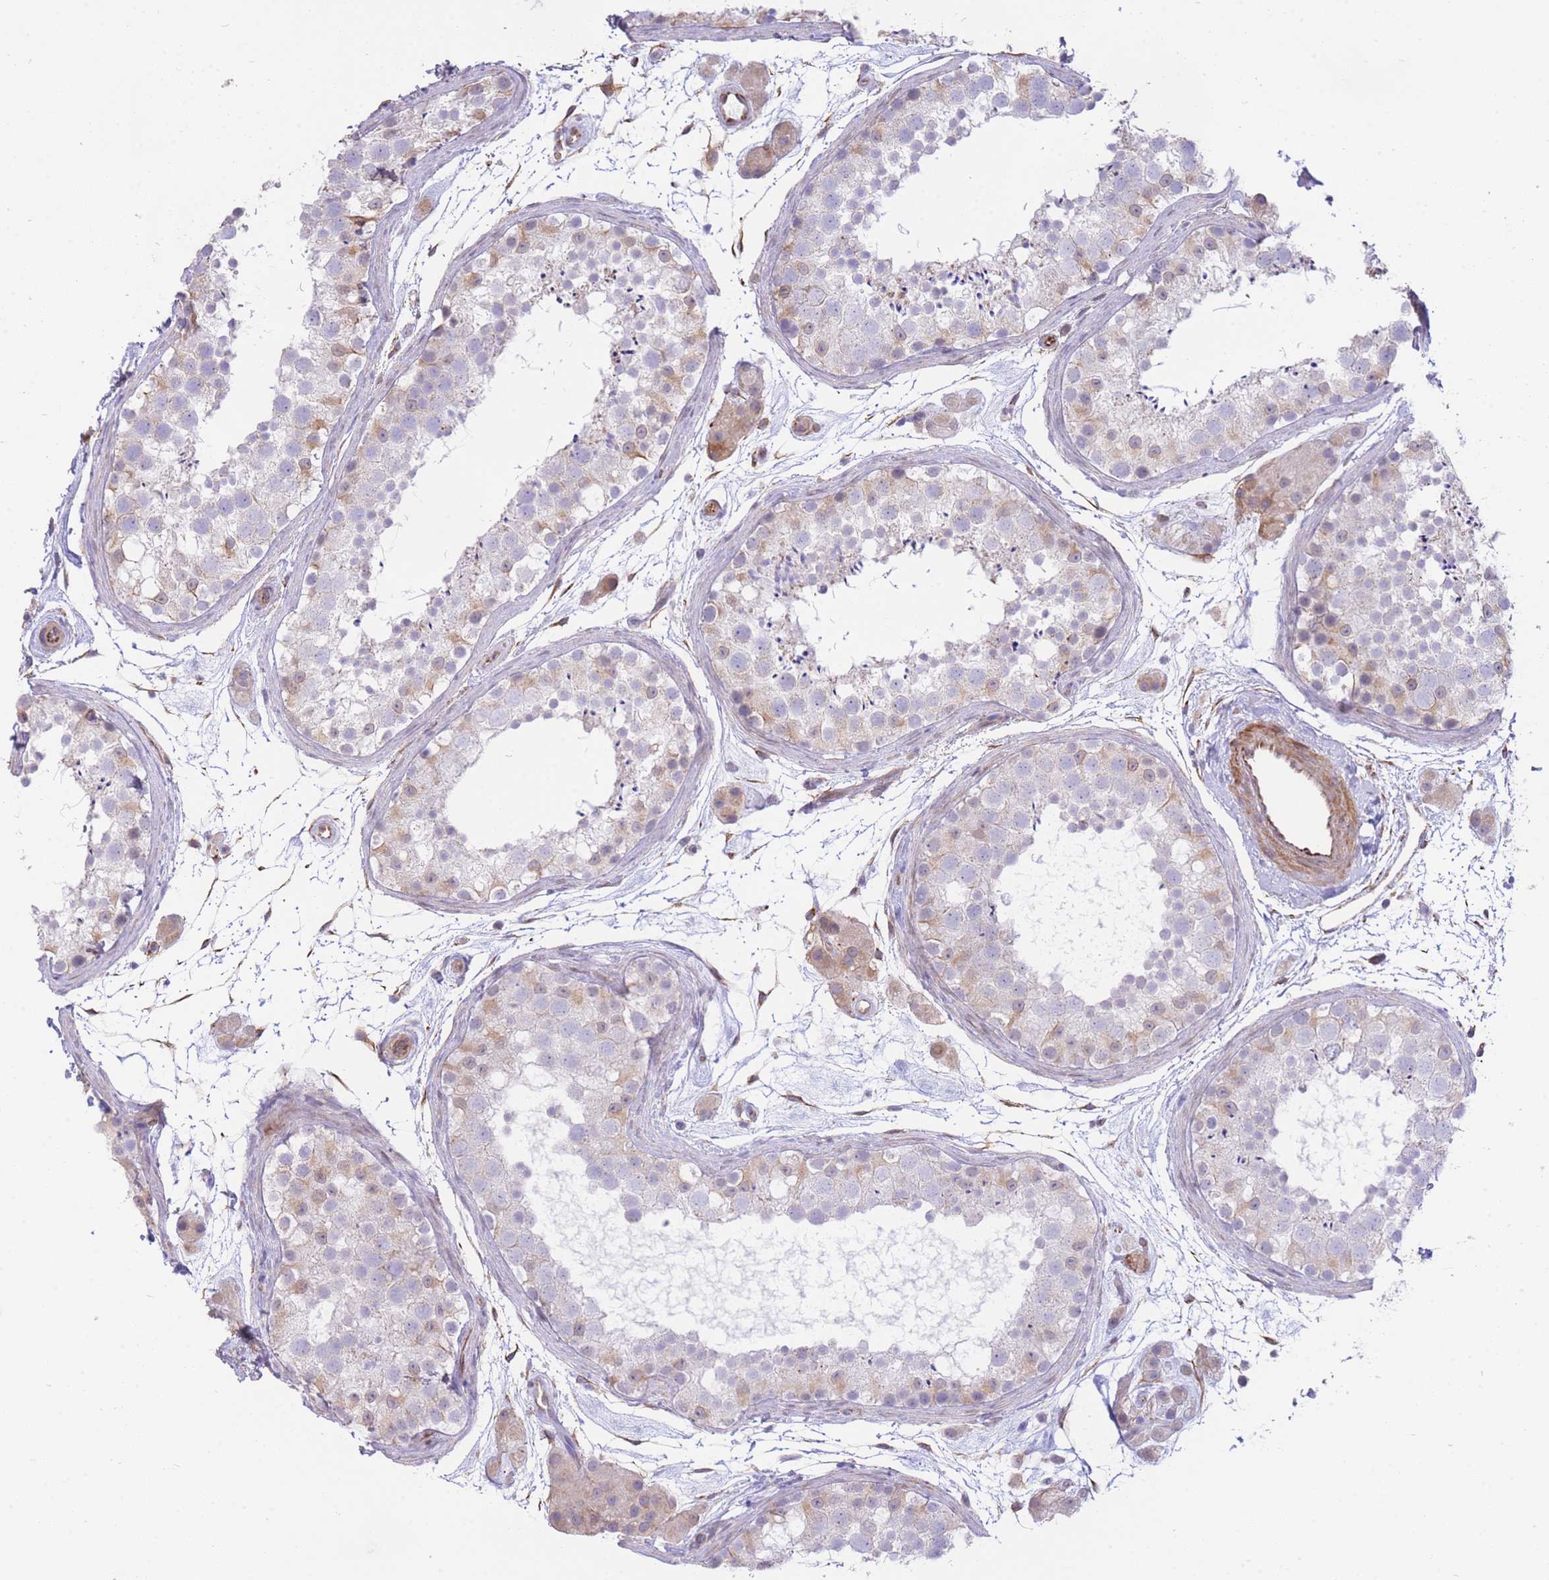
{"staining": {"intensity": "weak", "quantity": "<25%", "location": "cytoplasmic/membranous"}, "tissue": "testis", "cell_type": "Cells in seminiferous ducts", "image_type": "normal", "snomed": [{"axis": "morphology", "description": "Normal tissue, NOS"}, {"axis": "topography", "description": "Testis"}], "caption": "Testis stained for a protein using IHC exhibits no positivity cells in seminiferous ducts.", "gene": "CTBP1", "patient": {"sex": "male", "age": 41}}